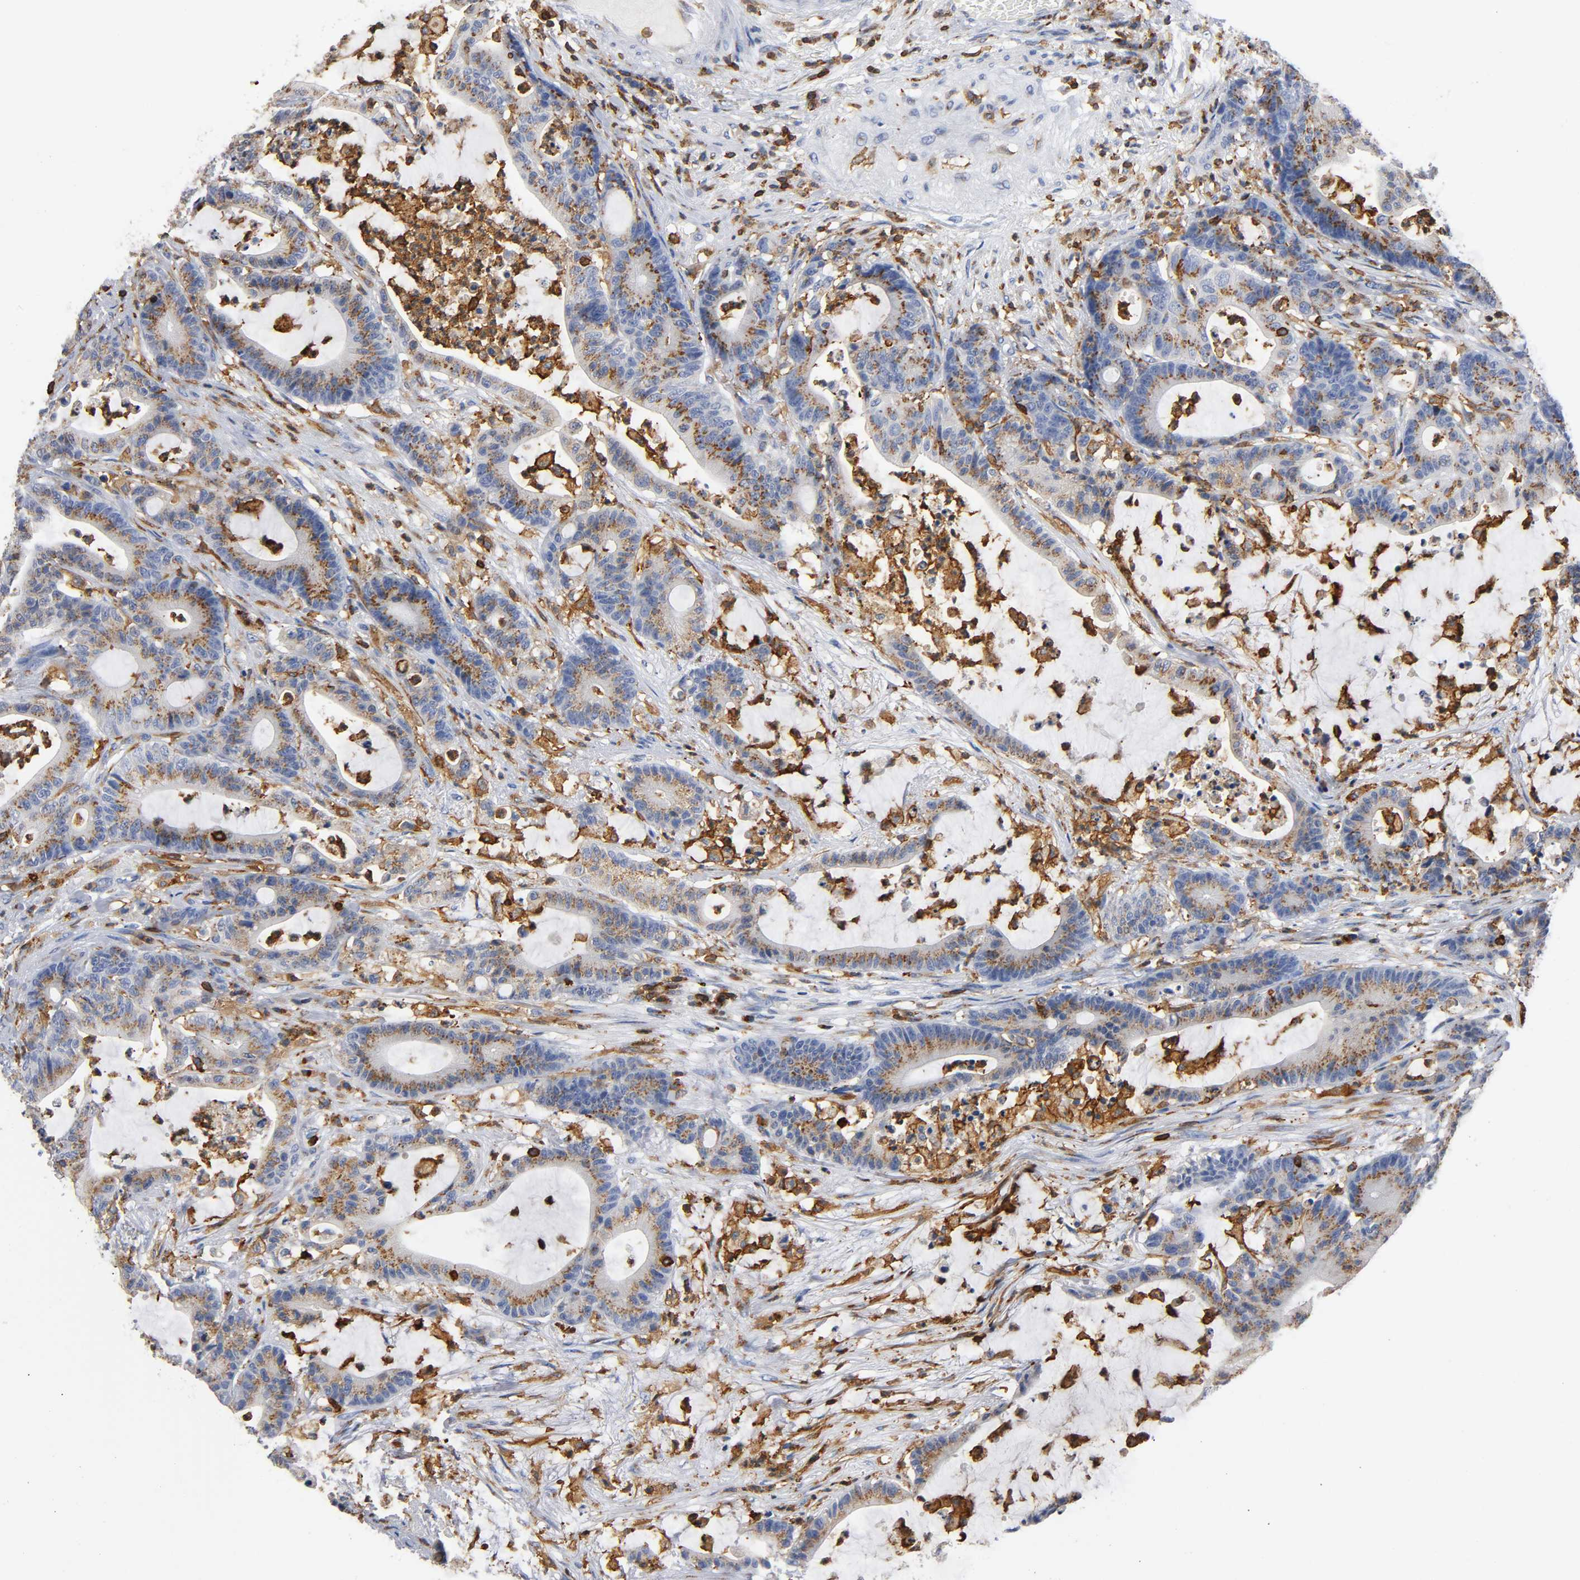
{"staining": {"intensity": "moderate", "quantity": ">75%", "location": "cytoplasmic/membranous"}, "tissue": "colorectal cancer", "cell_type": "Tumor cells", "image_type": "cancer", "snomed": [{"axis": "morphology", "description": "Adenocarcinoma, NOS"}, {"axis": "topography", "description": "Colon"}], "caption": "Human colorectal cancer stained with a brown dye shows moderate cytoplasmic/membranous positive positivity in approximately >75% of tumor cells.", "gene": "CAPN10", "patient": {"sex": "female", "age": 84}}